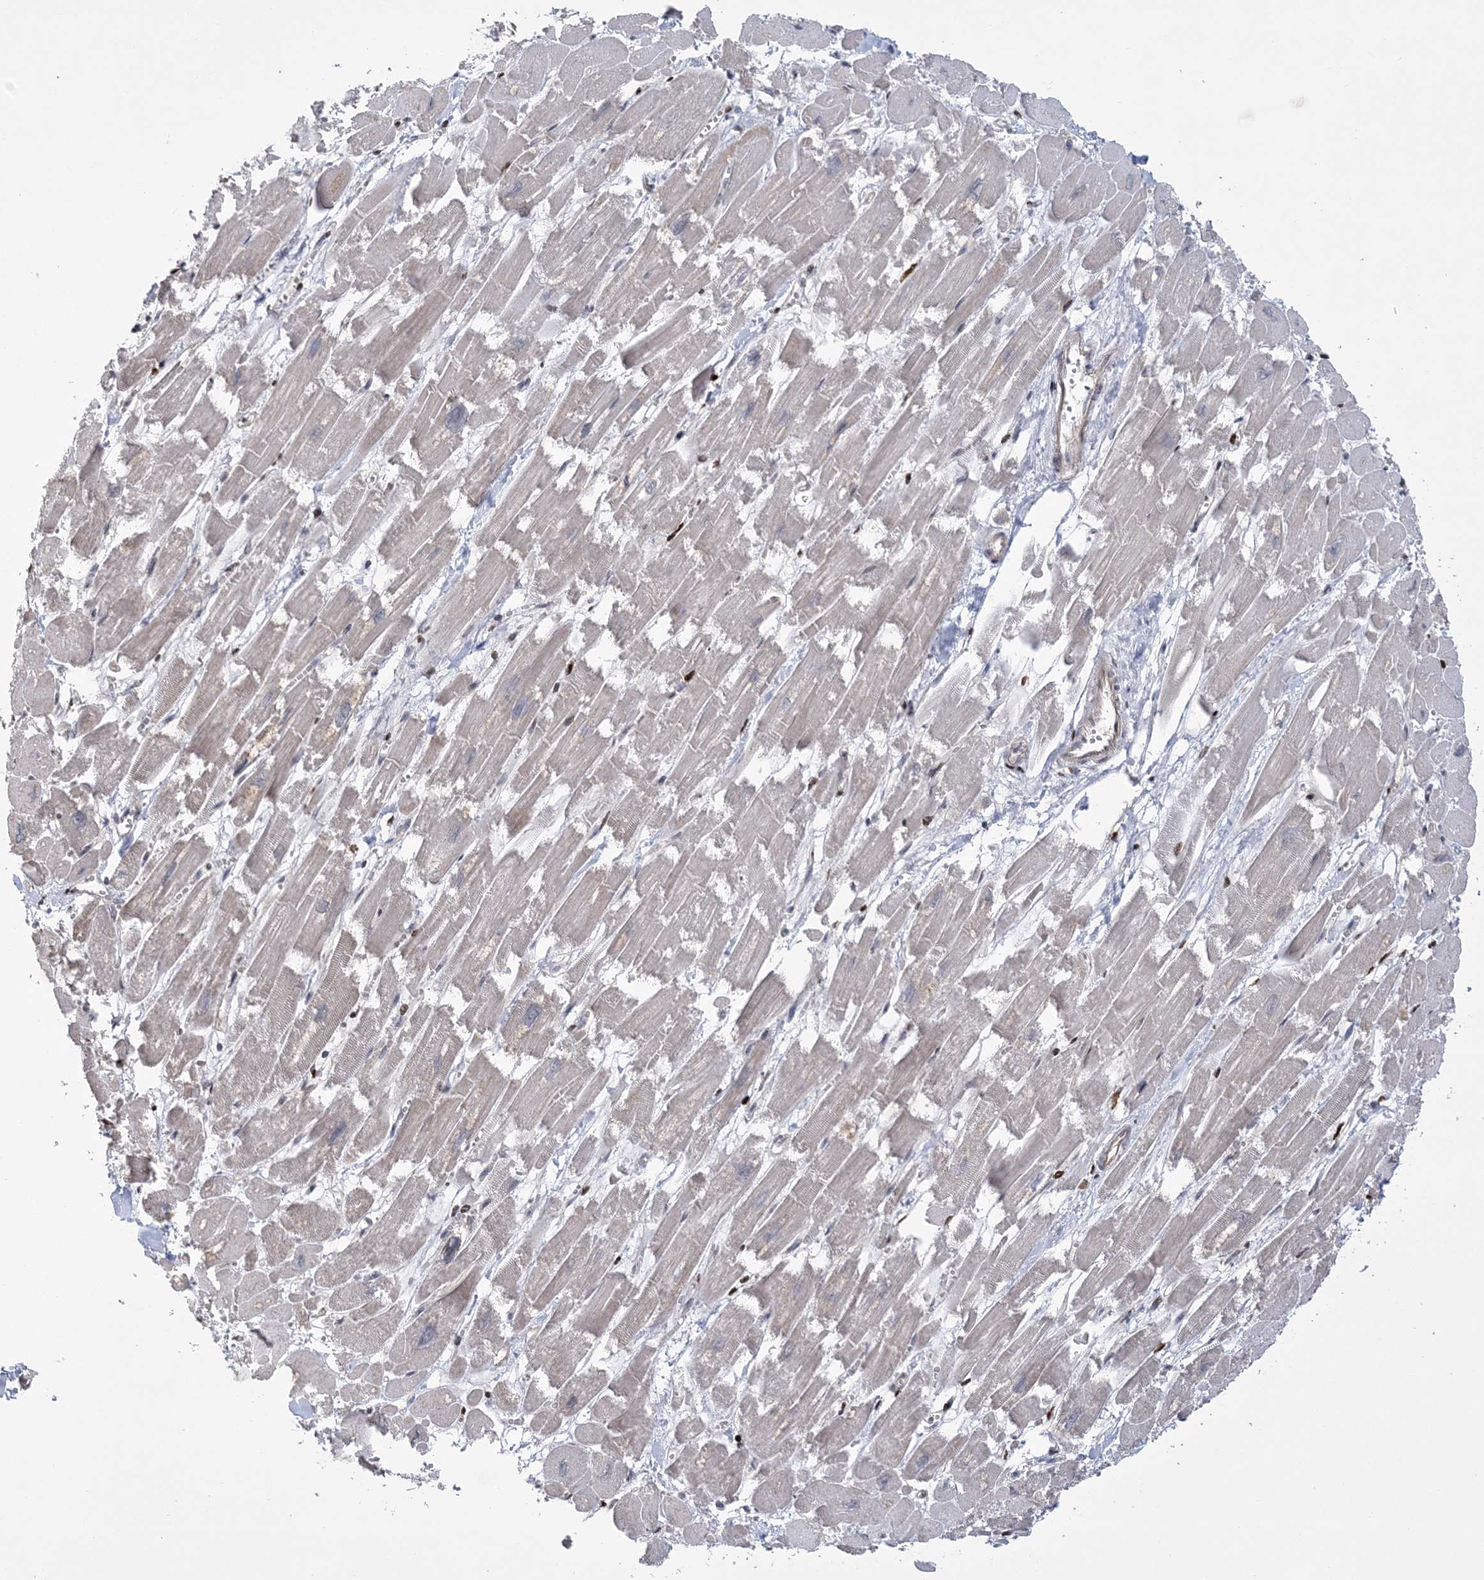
{"staining": {"intensity": "weak", "quantity": "25%-75%", "location": "cytoplasmic/membranous,nuclear"}, "tissue": "heart muscle", "cell_type": "Cardiomyocytes", "image_type": "normal", "snomed": [{"axis": "morphology", "description": "Normal tissue, NOS"}, {"axis": "topography", "description": "Heart"}], "caption": "Normal heart muscle exhibits weak cytoplasmic/membranous,nuclear expression in about 25%-75% of cardiomyocytes, visualized by immunohistochemistry. Using DAB (brown) and hematoxylin (blue) stains, captured at high magnification using brightfield microscopy.", "gene": "HOMEZ", "patient": {"sex": "male", "age": 54}}